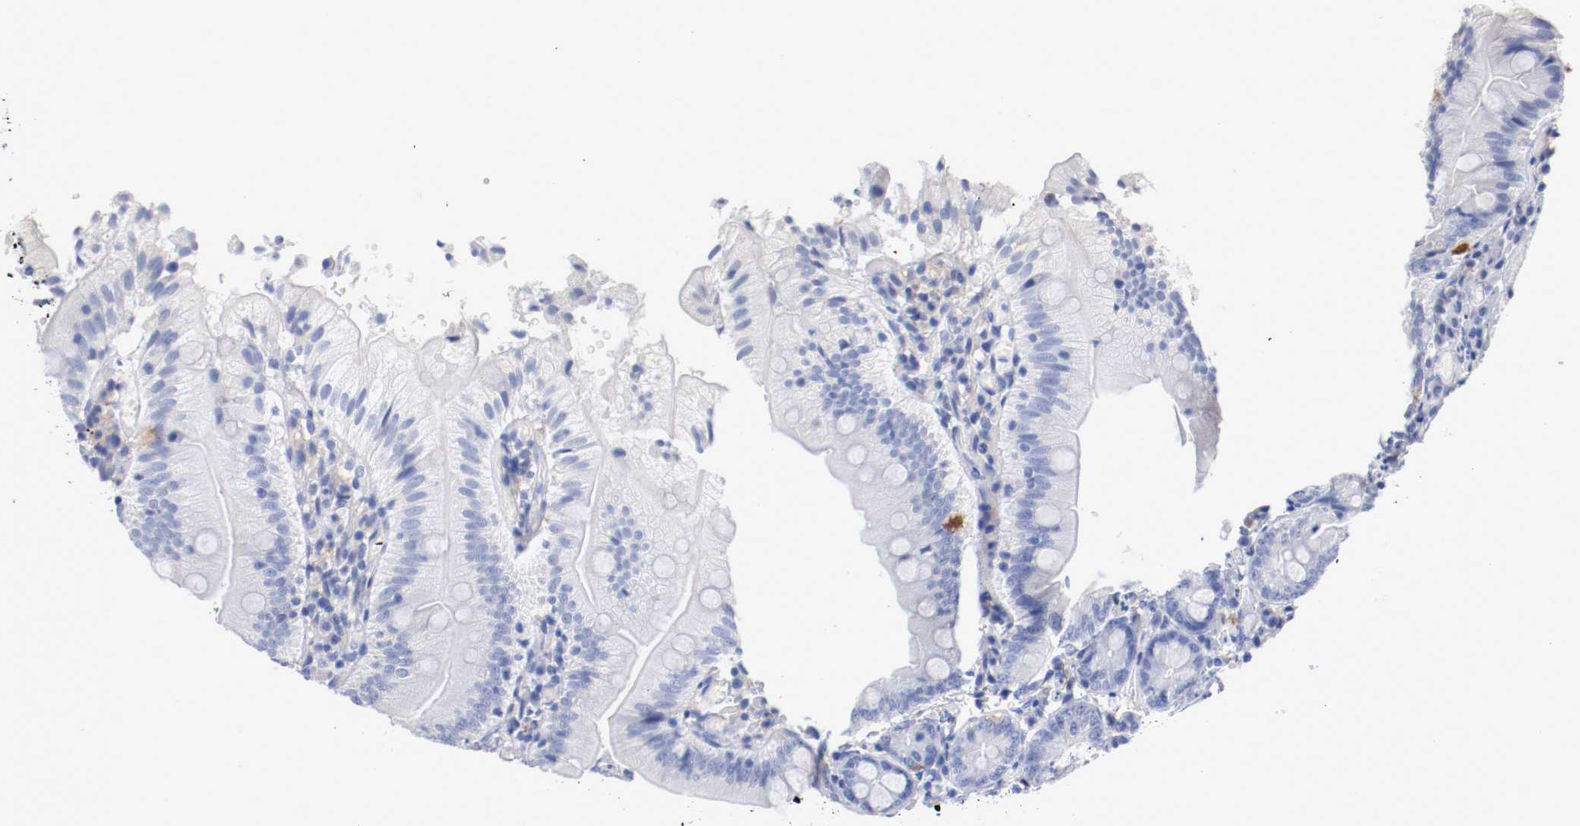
{"staining": {"intensity": "negative", "quantity": "none", "location": "none"}, "tissue": "small intestine", "cell_type": "Glandular cells", "image_type": "normal", "snomed": [{"axis": "morphology", "description": "Normal tissue, NOS"}, {"axis": "topography", "description": "Small intestine"}], "caption": "DAB immunohistochemical staining of normal human small intestine reveals no significant expression in glandular cells.", "gene": "FGFBP1", "patient": {"sex": "male", "age": 71}}